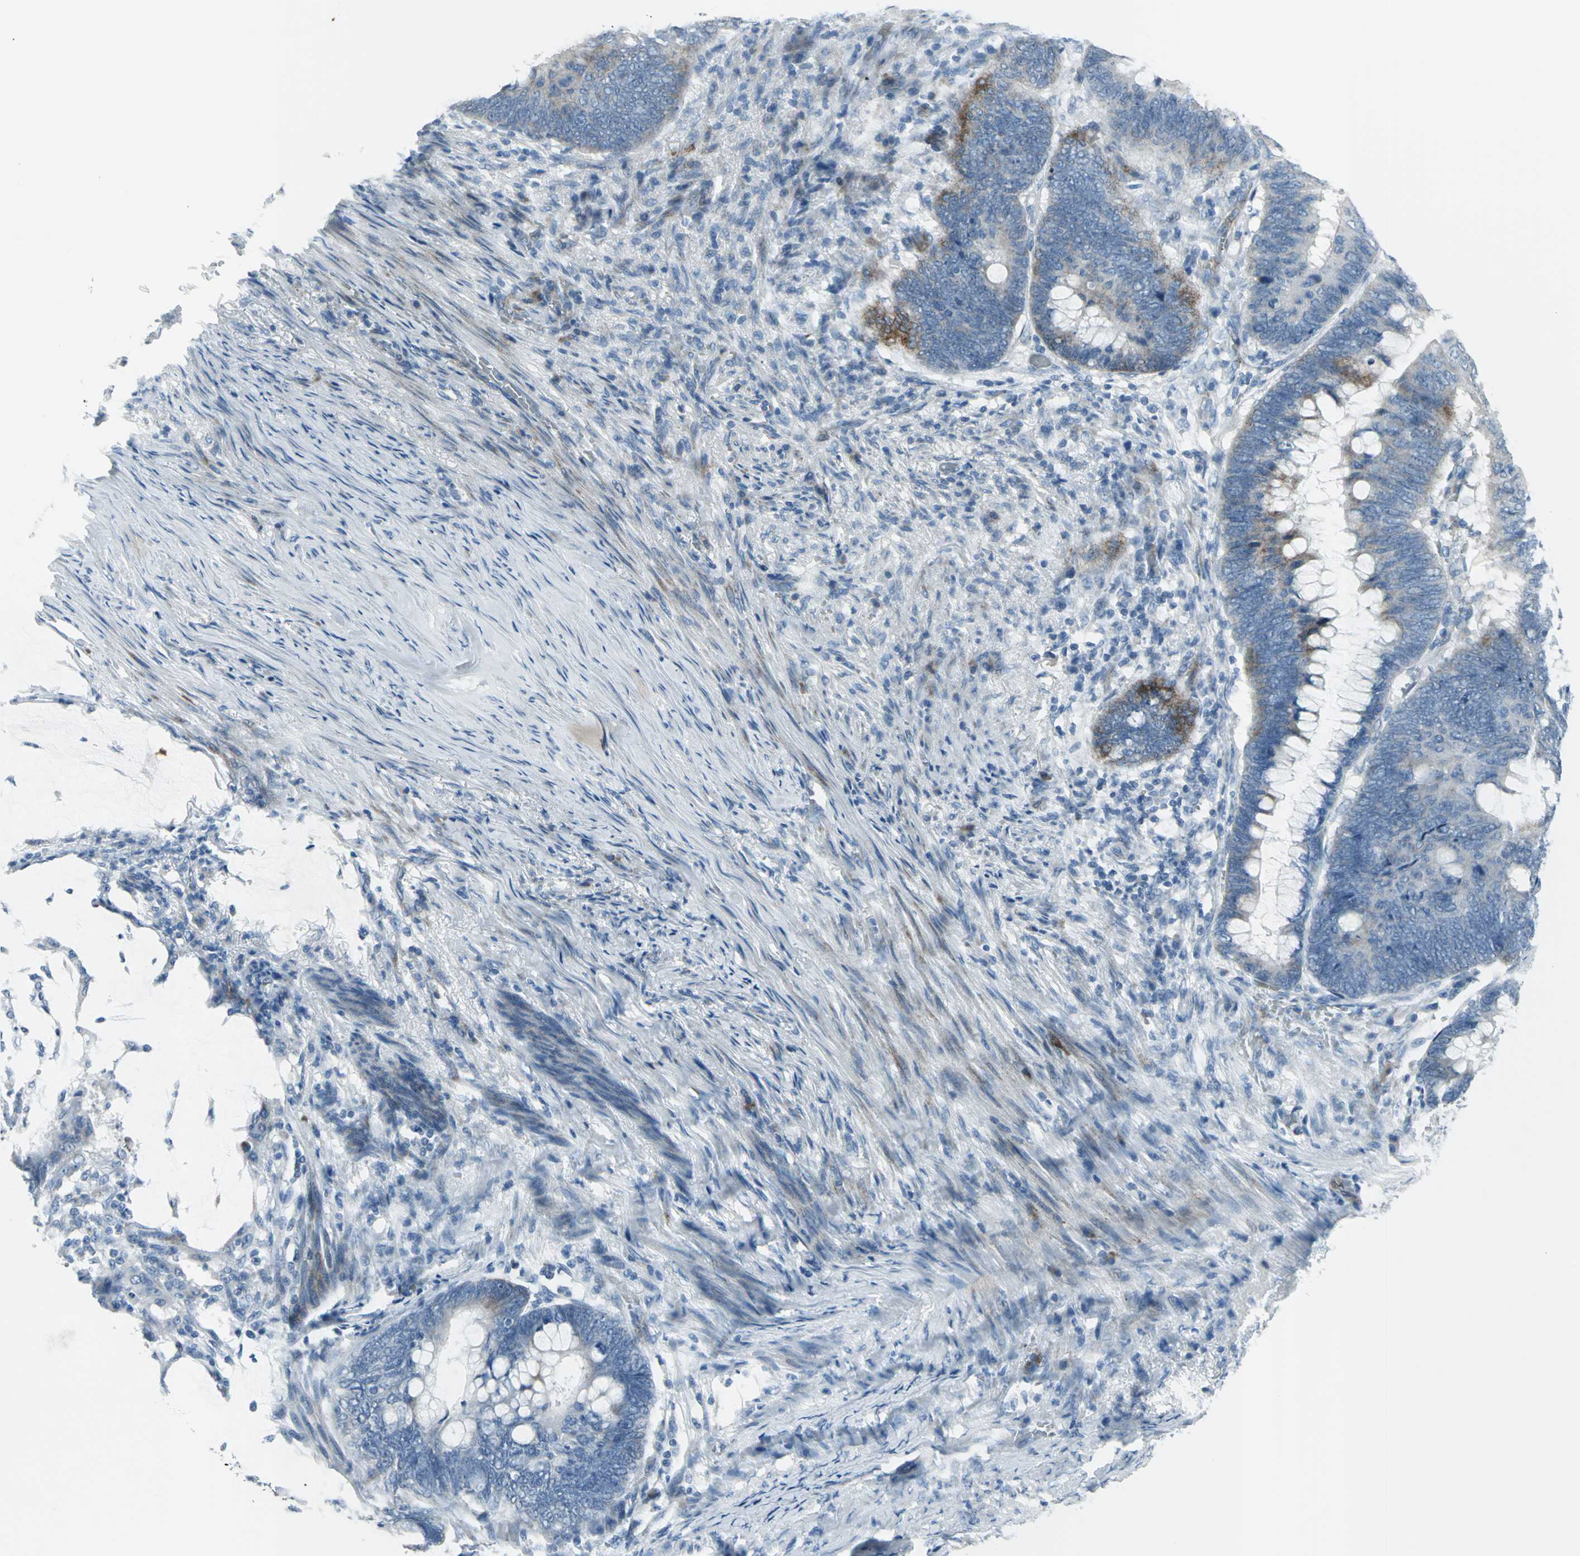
{"staining": {"intensity": "moderate", "quantity": "25%-75%", "location": "cytoplasmic/membranous"}, "tissue": "colorectal cancer", "cell_type": "Tumor cells", "image_type": "cancer", "snomed": [{"axis": "morphology", "description": "Normal tissue, NOS"}, {"axis": "morphology", "description": "Adenocarcinoma, NOS"}, {"axis": "topography", "description": "Rectum"}, {"axis": "topography", "description": "Peripheral nerve tissue"}], "caption": "The histopathology image exhibits a brown stain indicating the presence of a protein in the cytoplasmic/membranous of tumor cells in colorectal adenocarcinoma.", "gene": "DNAI2", "patient": {"sex": "male", "age": 92}}